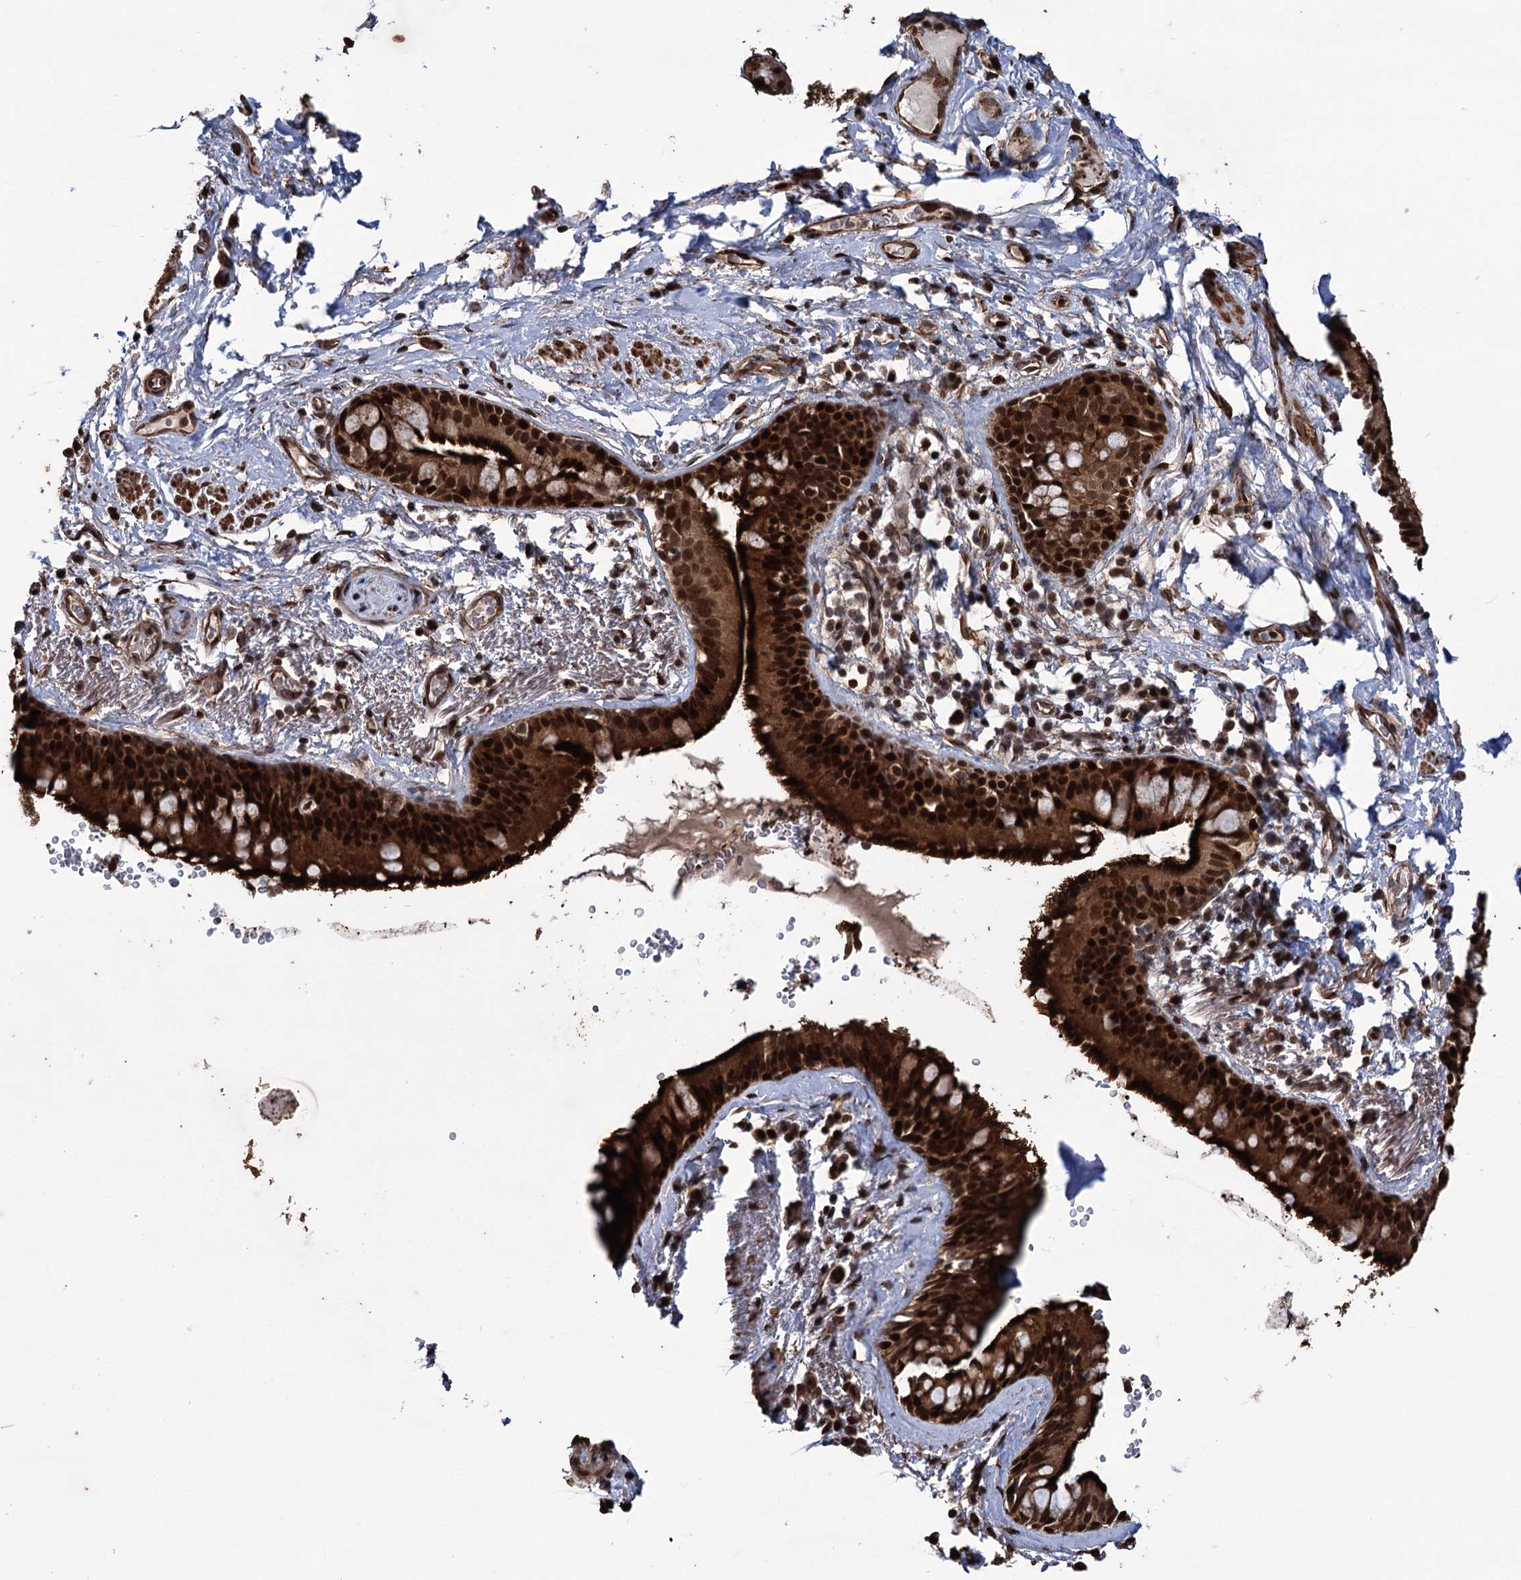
{"staining": {"intensity": "strong", "quantity": ">75%", "location": "cytoplasmic/membranous,nuclear"}, "tissue": "adipose tissue", "cell_type": "Adipocytes", "image_type": "normal", "snomed": [{"axis": "morphology", "description": "Normal tissue, NOS"}, {"axis": "topography", "description": "Lymph node"}, {"axis": "topography", "description": "Bronchus"}], "caption": "Immunohistochemical staining of benign adipose tissue displays high levels of strong cytoplasmic/membranous,nuclear expression in approximately >75% of adipocytes.", "gene": "EYA4", "patient": {"sex": "male", "age": 63}}